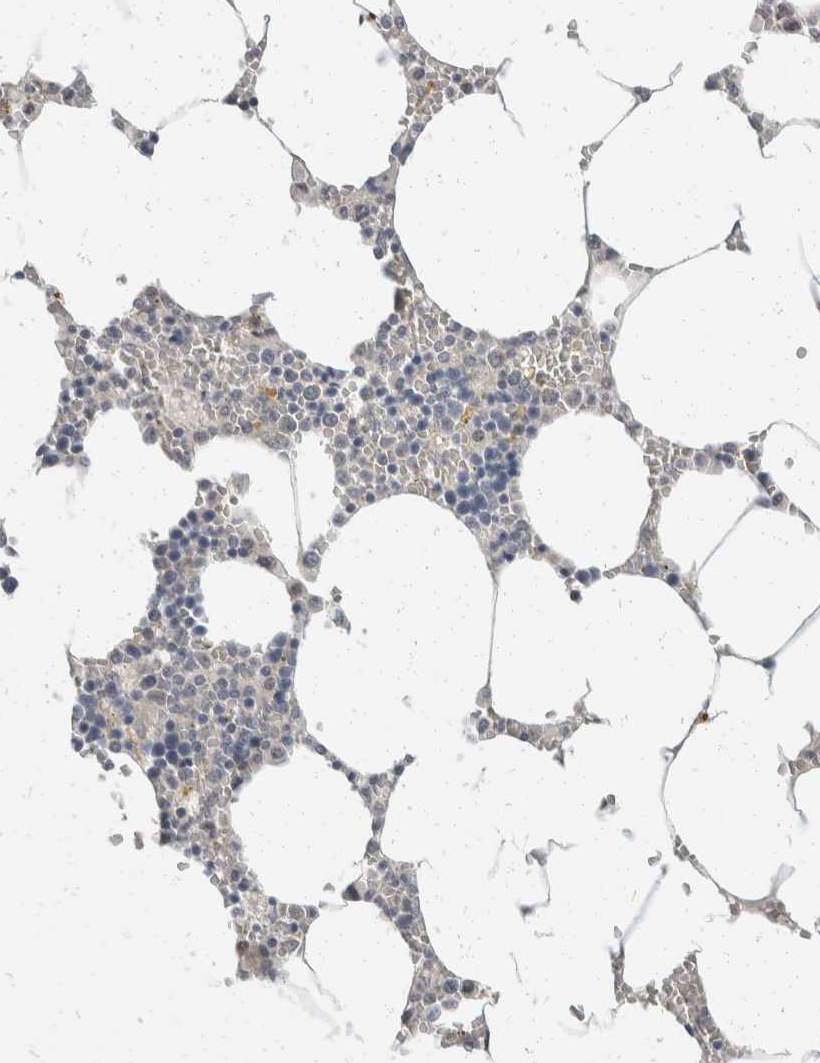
{"staining": {"intensity": "negative", "quantity": "none", "location": "none"}, "tissue": "bone marrow", "cell_type": "Hematopoietic cells", "image_type": "normal", "snomed": [{"axis": "morphology", "description": "Normal tissue, NOS"}, {"axis": "topography", "description": "Bone marrow"}], "caption": "This photomicrograph is of benign bone marrow stained with immunohistochemistry (IHC) to label a protein in brown with the nuclei are counter-stained blue. There is no positivity in hematopoietic cells.", "gene": "ZNF703", "patient": {"sex": "male", "age": 70}}